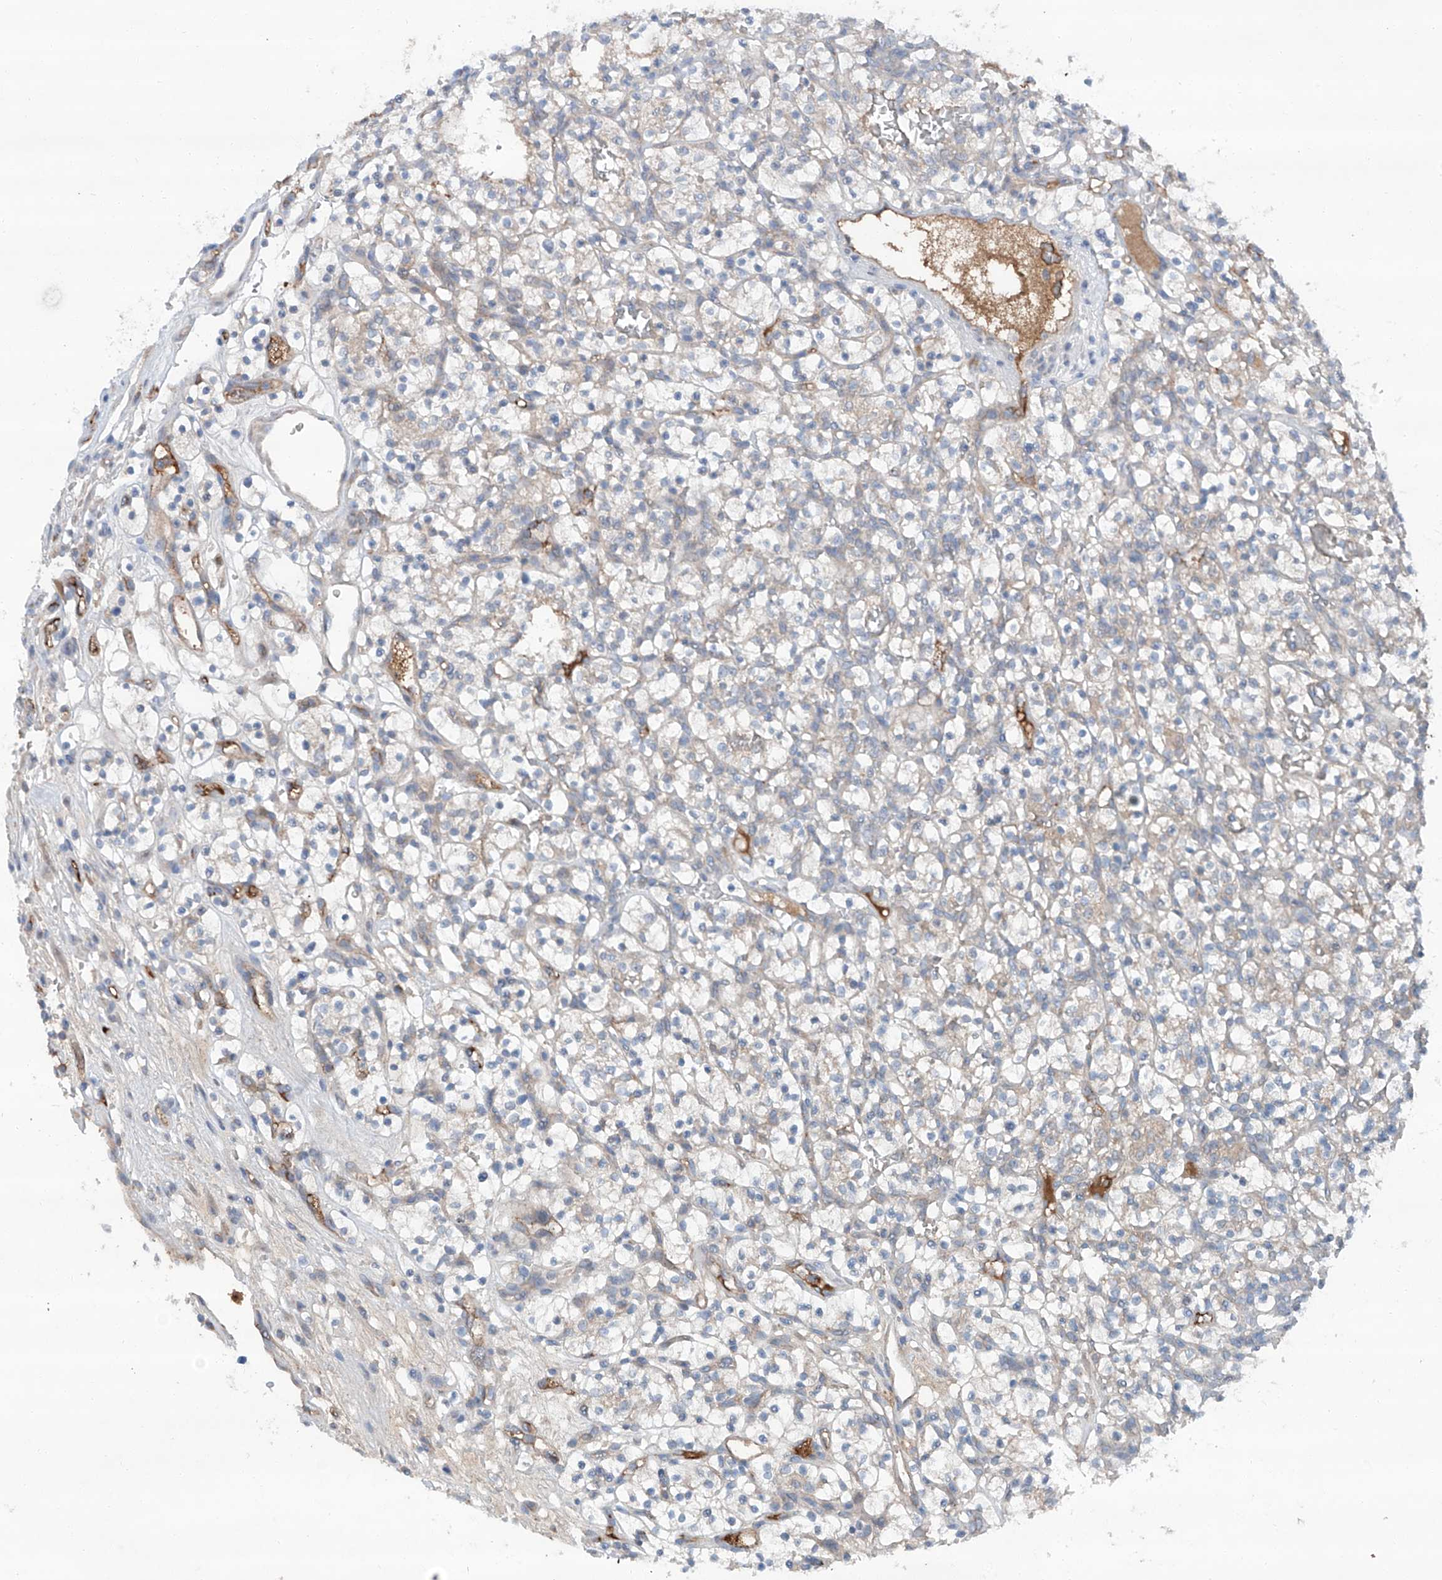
{"staining": {"intensity": "weak", "quantity": "<25%", "location": "cytoplasmic/membranous"}, "tissue": "renal cancer", "cell_type": "Tumor cells", "image_type": "cancer", "snomed": [{"axis": "morphology", "description": "Adenocarcinoma, NOS"}, {"axis": "topography", "description": "Kidney"}], "caption": "Tumor cells show no significant protein expression in renal cancer (adenocarcinoma).", "gene": "SIX4", "patient": {"sex": "female", "age": 57}}